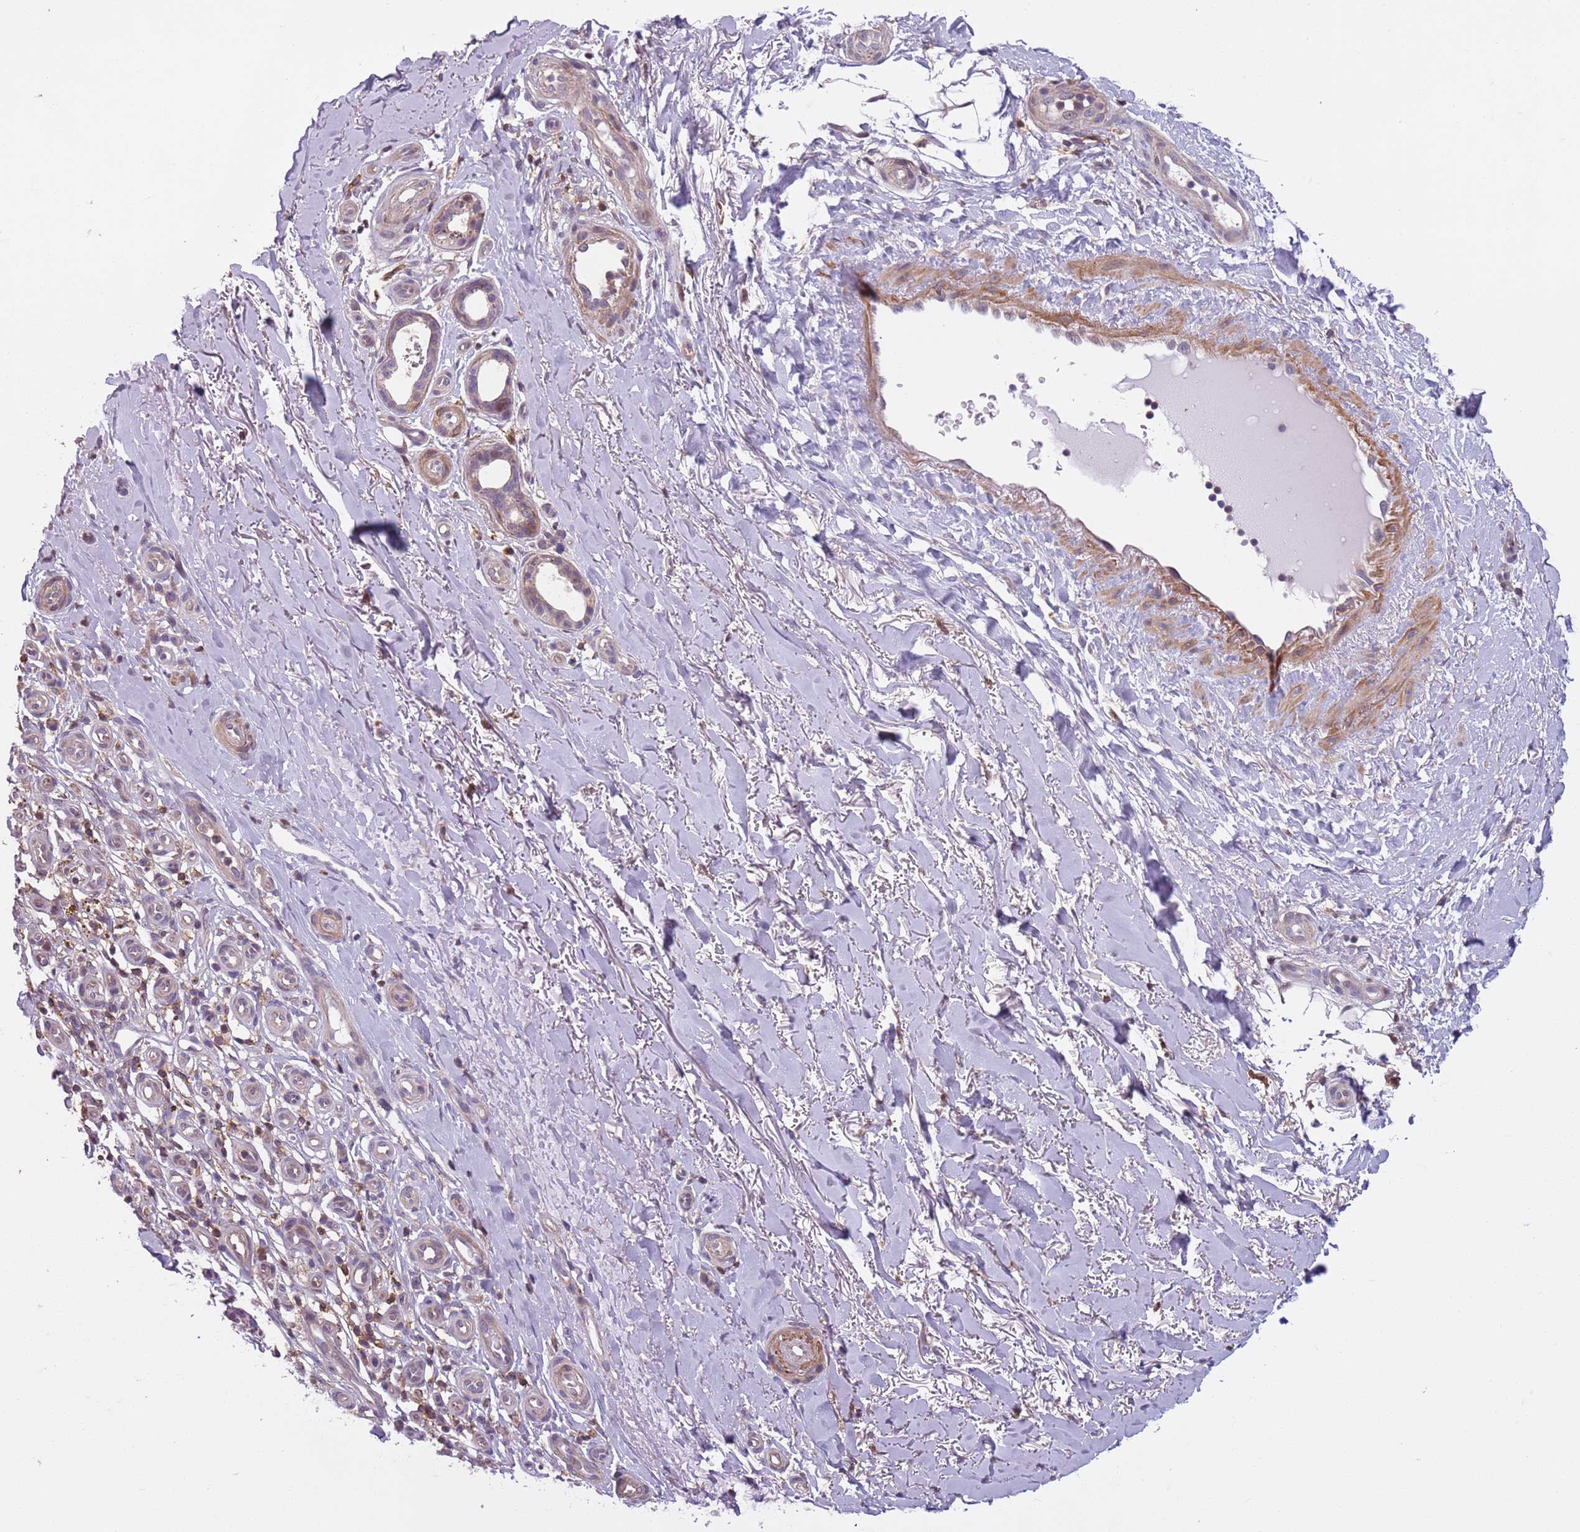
{"staining": {"intensity": "weak", "quantity": "25%-75%", "location": "cytoplasmic/membranous"}, "tissue": "skin cancer", "cell_type": "Tumor cells", "image_type": "cancer", "snomed": [{"axis": "morphology", "description": "Basal cell carcinoma"}, {"axis": "topography", "description": "Skin"}], "caption": "Skin cancer (basal cell carcinoma) tissue demonstrates weak cytoplasmic/membranous staining in approximately 25%-75% of tumor cells Nuclei are stained in blue.", "gene": "JAML", "patient": {"sex": "male", "age": 88}}